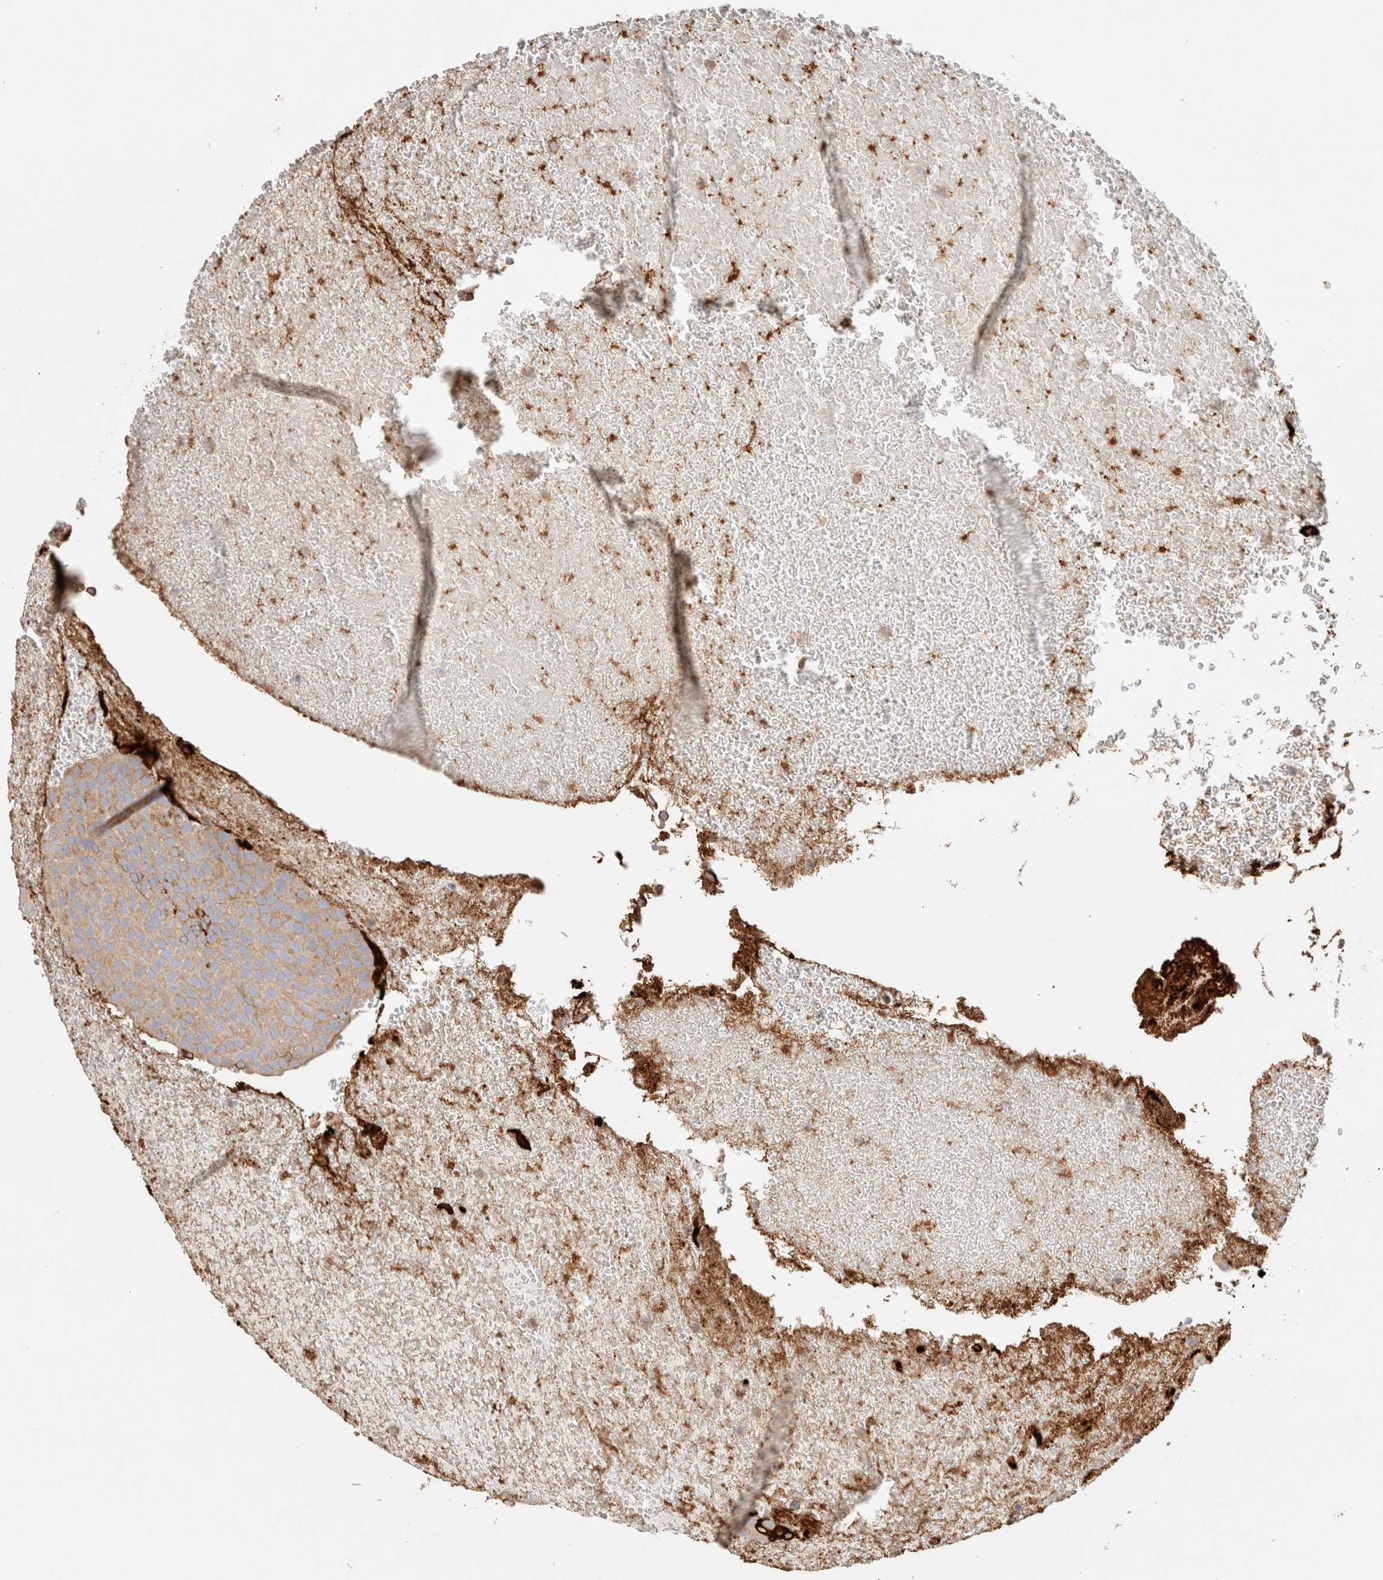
{"staining": {"intensity": "weak", "quantity": ">75%", "location": "cytoplasmic/membranous"}, "tissue": "urothelial cancer", "cell_type": "Tumor cells", "image_type": "cancer", "snomed": [{"axis": "morphology", "description": "Urothelial carcinoma, Low grade"}, {"axis": "topography", "description": "Urinary bladder"}], "caption": "This photomicrograph displays immunohistochemistry staining of human urothelial cancer, with low weak cytoplasmic/membranous staining in approximately >75% of tumor cells.", "gene": "PROS1", "patient": {"sex": "male", "age": 78}}